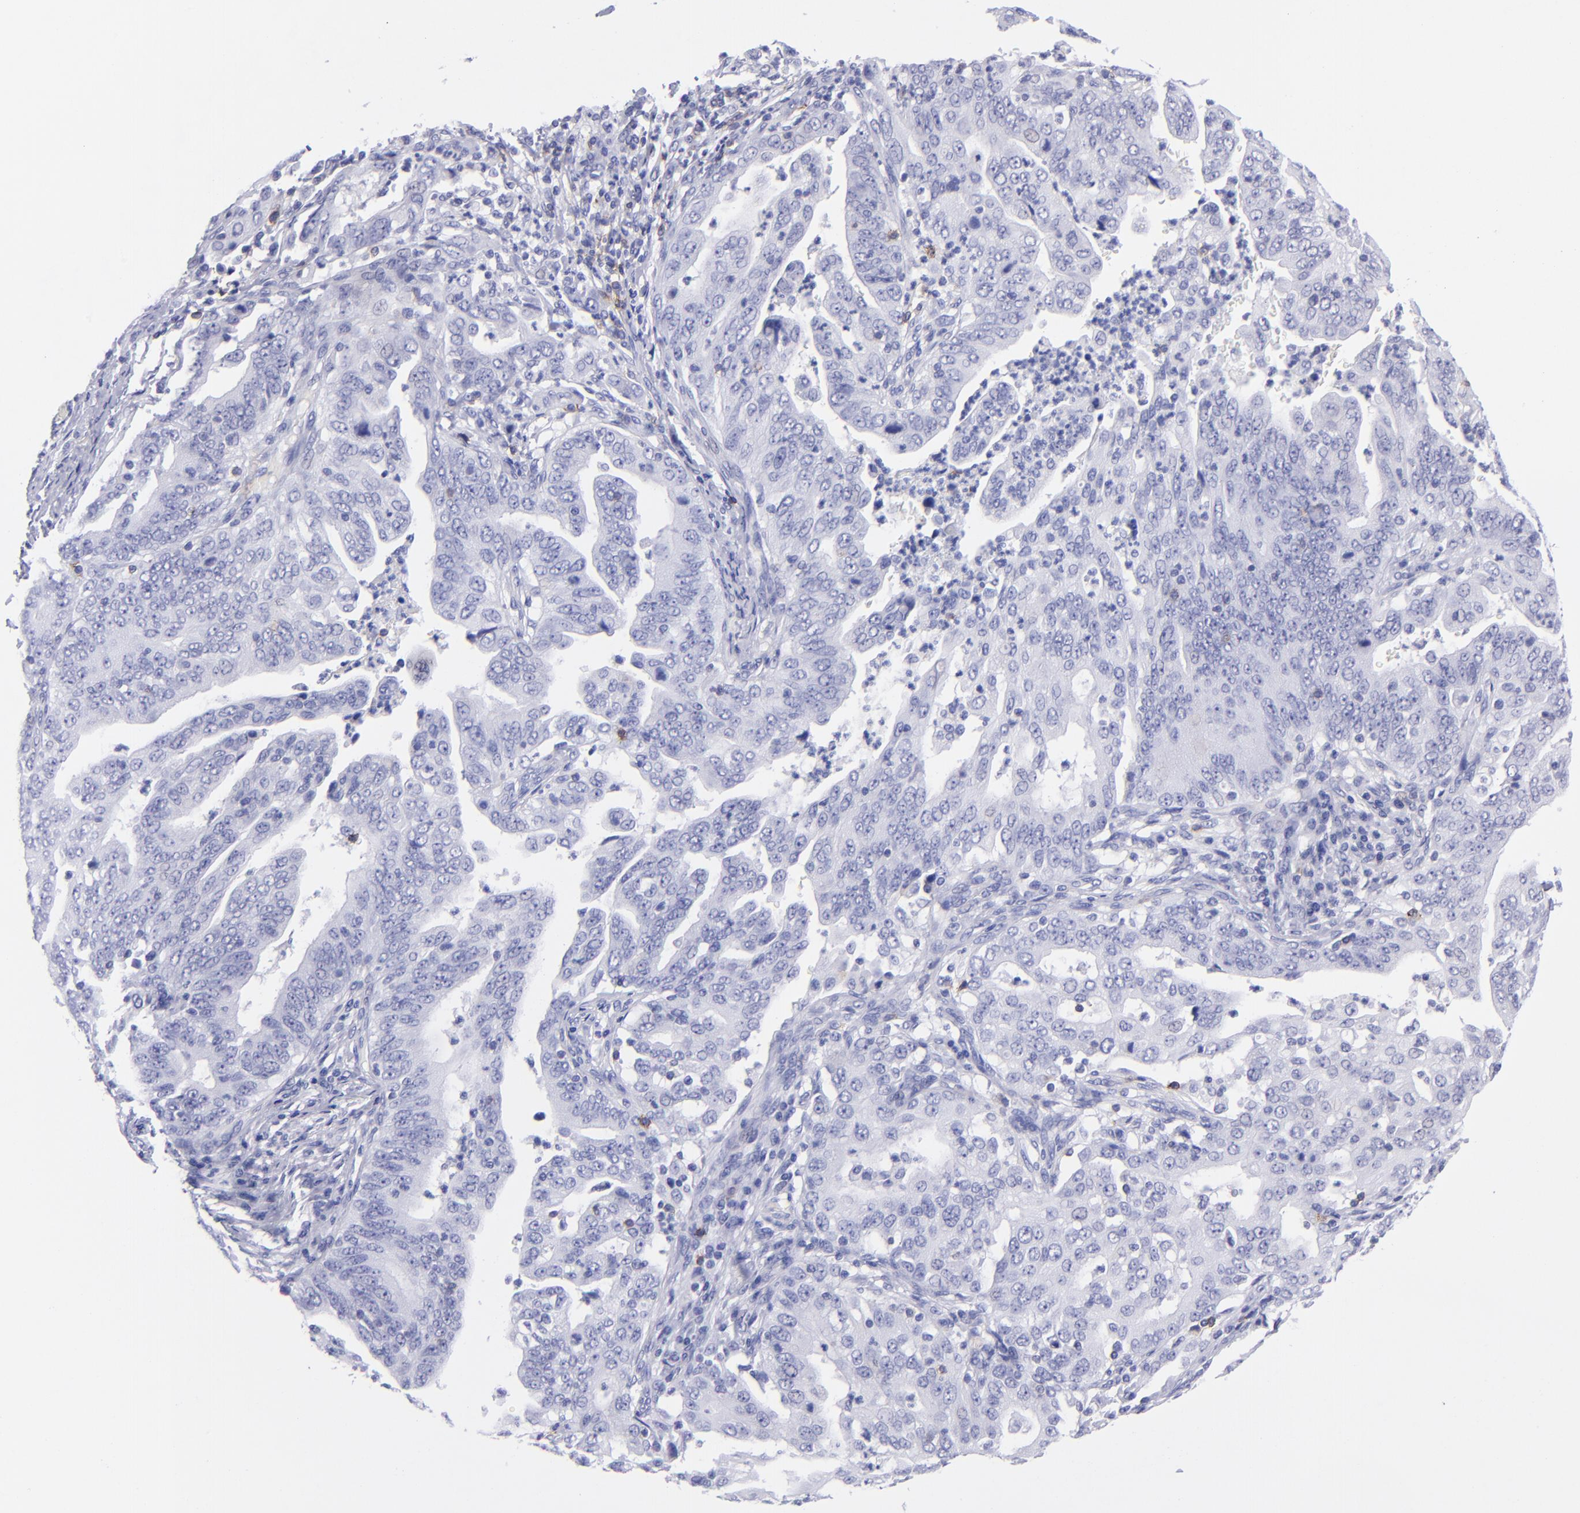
{"staining": {"intensity": "negative", "quantity": "none", "location": "none"}, "tissue": "stomach cancer", "cell_type": "Tumor cells", "image_type": "cancer", "snomed": [{"axis": "morphology", "description": "Adenocarcinoma, NOS"}, {"axis": "topography", "description": "Stomach, upper"}], "caption": "This histopathology image is of stomach cancer (adenocarcinoma) stained with IHC to label a protein in brown with the nuclei are counter-stained blue. There is no expression in tumor cells.", "gene": "CD6", "patient": {"sex": "female", "age": 50}}